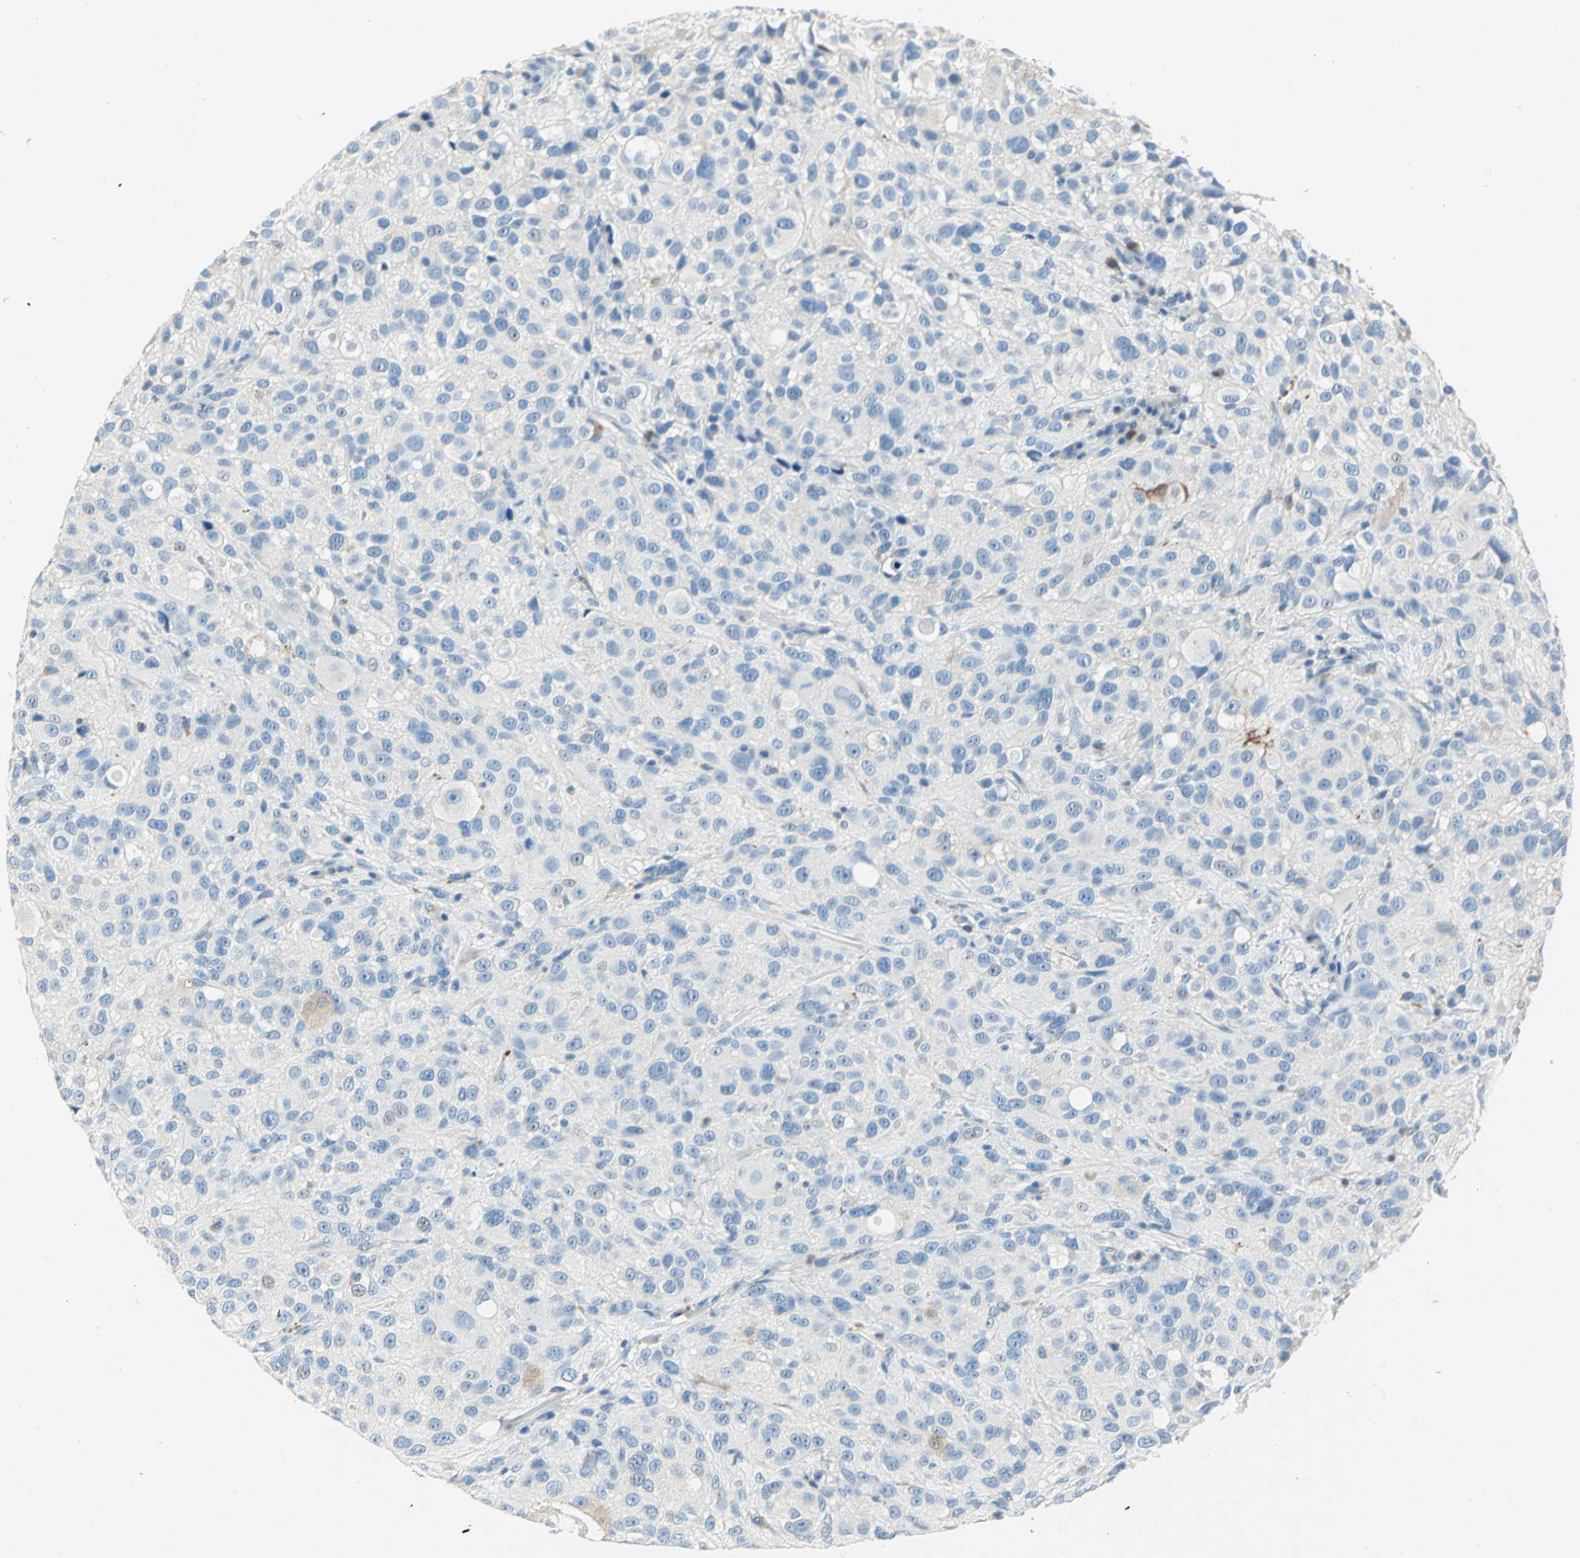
{"staining": {"intensity": "negative", "quantity": "none", "location": "none"}, "tissue": "melanoma", "cell_type": "Tumor cells", "image_type": "cancer", "snomed": [{"axis": "morphology", "description": "Necrosis, NOS"}, {"axis": "morphology", "description": "Malignant melanoma, NOS"}, {"axis": "topography", "description": "Skin"}], "caption": "This is an immunohistochemistry (IHC) histopathology image of human malignant melanoma. There is no expression in tumor cells.", "gene": "UCHL1", "patient": {"sex": "female", "age": 87}}